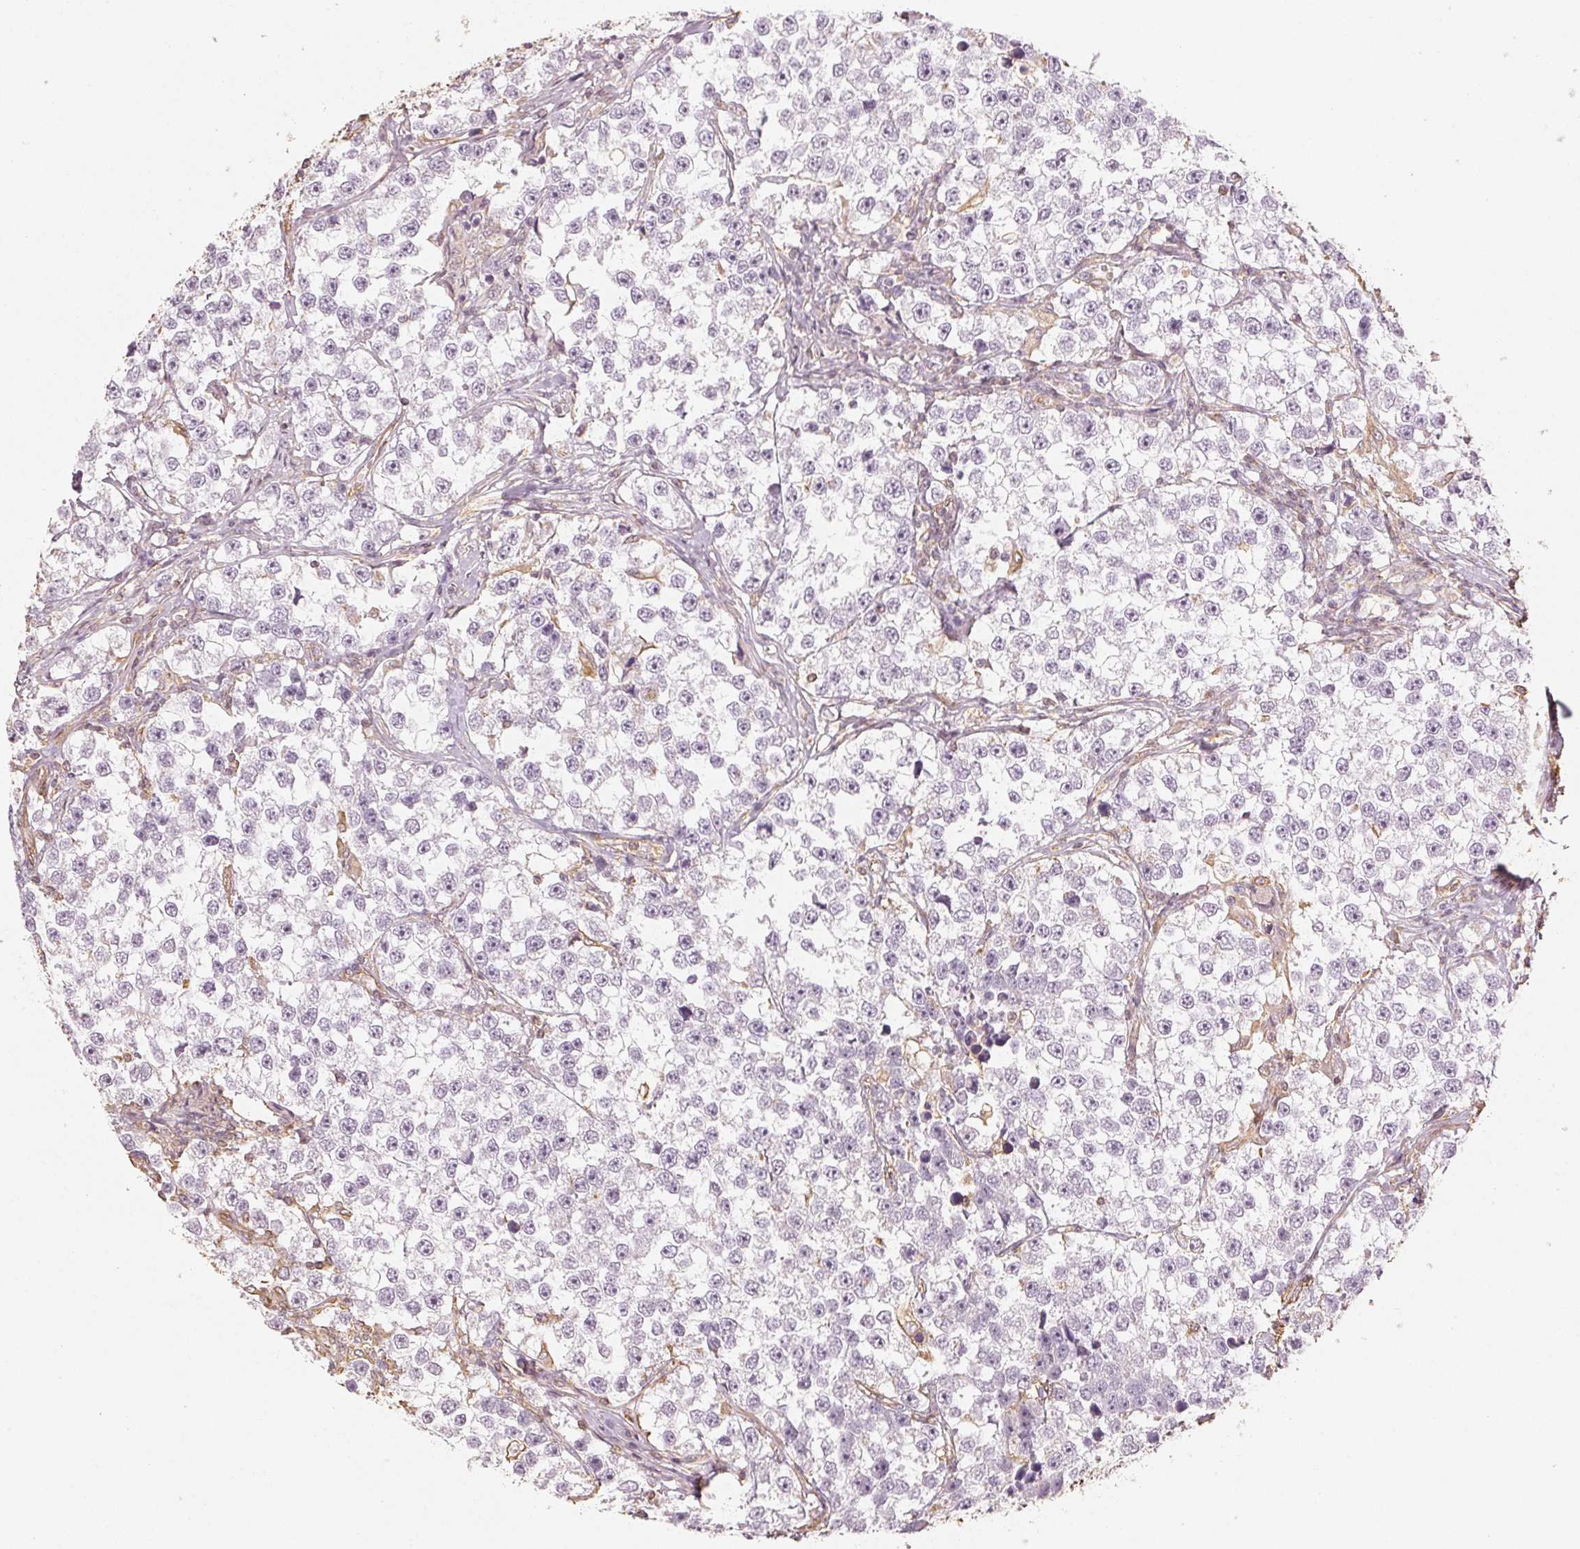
{"staining": {"intensity": "negative", "quantity": "none", "location": "none"}, "tissue": "testis cancer", "cell_type": "Tumor cells", "image_type": "cancer", "snomed": [{"axis": "morphology", "description": "Seminoma, NOS"}, {"axis": "topography", "description": "Testis"}], "caption": "Human testis cancer (seminoma) stained for a protein using immunohistochemistry (IHC) reveals no staining in tumor cells.", "gene": "COL7A1", "patient": {"sex": "male", "age": 46}}